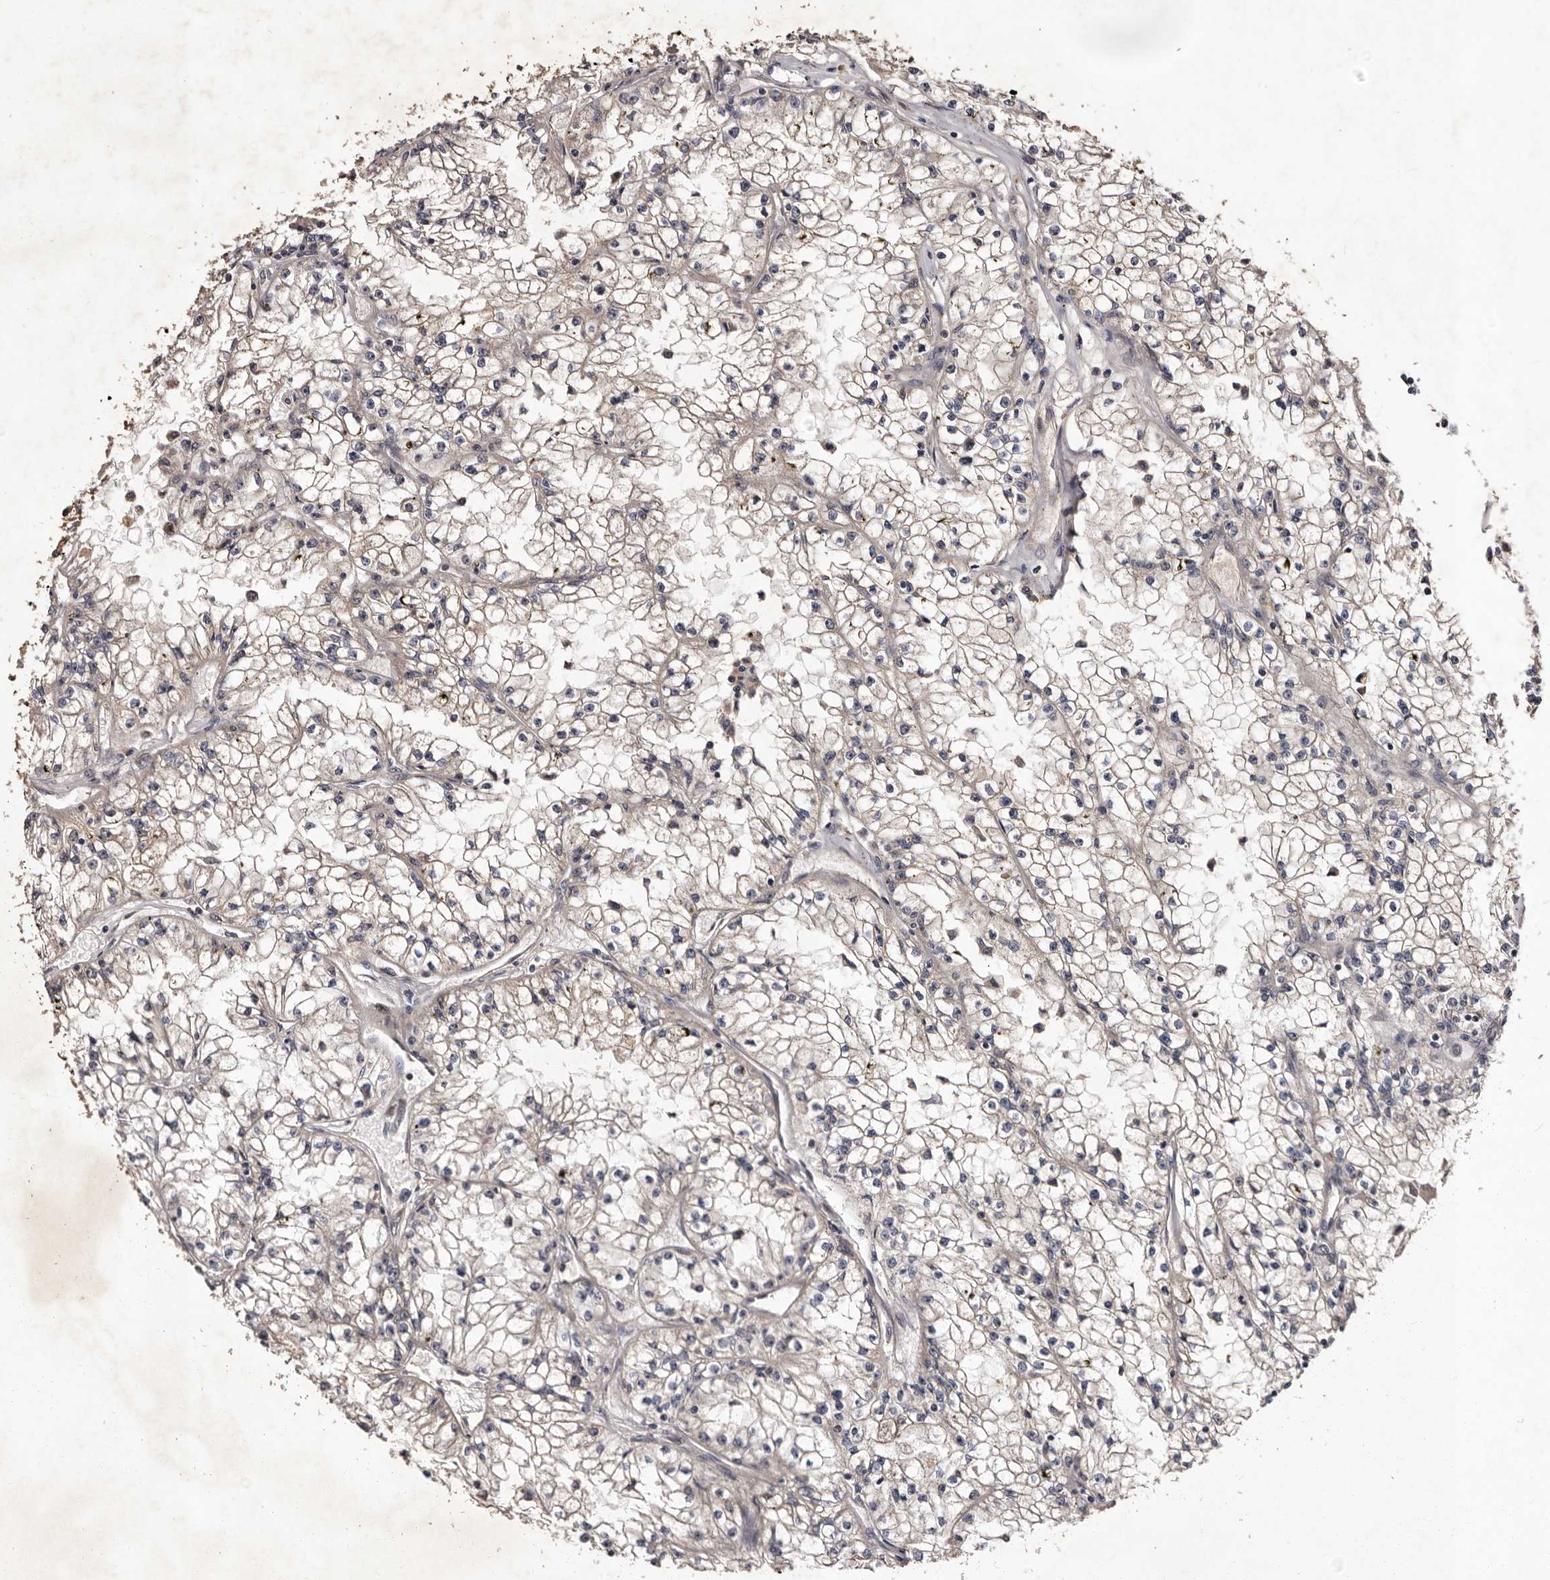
{"staining": {"intensity": "weak", "quantity": ">75%", "location": "cytoplasmic/membranous"}, "tissue": "renal cancer", "cell_type": "Tumor cells", "image_type": "cancer", "snomed": [{"axis": "morphology", "description": "Adenocarcinoma, NOS"}, {"axis": "topography", "description": "Kidney"}], "caption": "A micrograph of human renal cancer stained for a protein demonstrates weak cytoplasmic/membranous brown staining in tumor cells.", "gene": "MKRN3", "patient": {"sex": "male", "age": 56}}